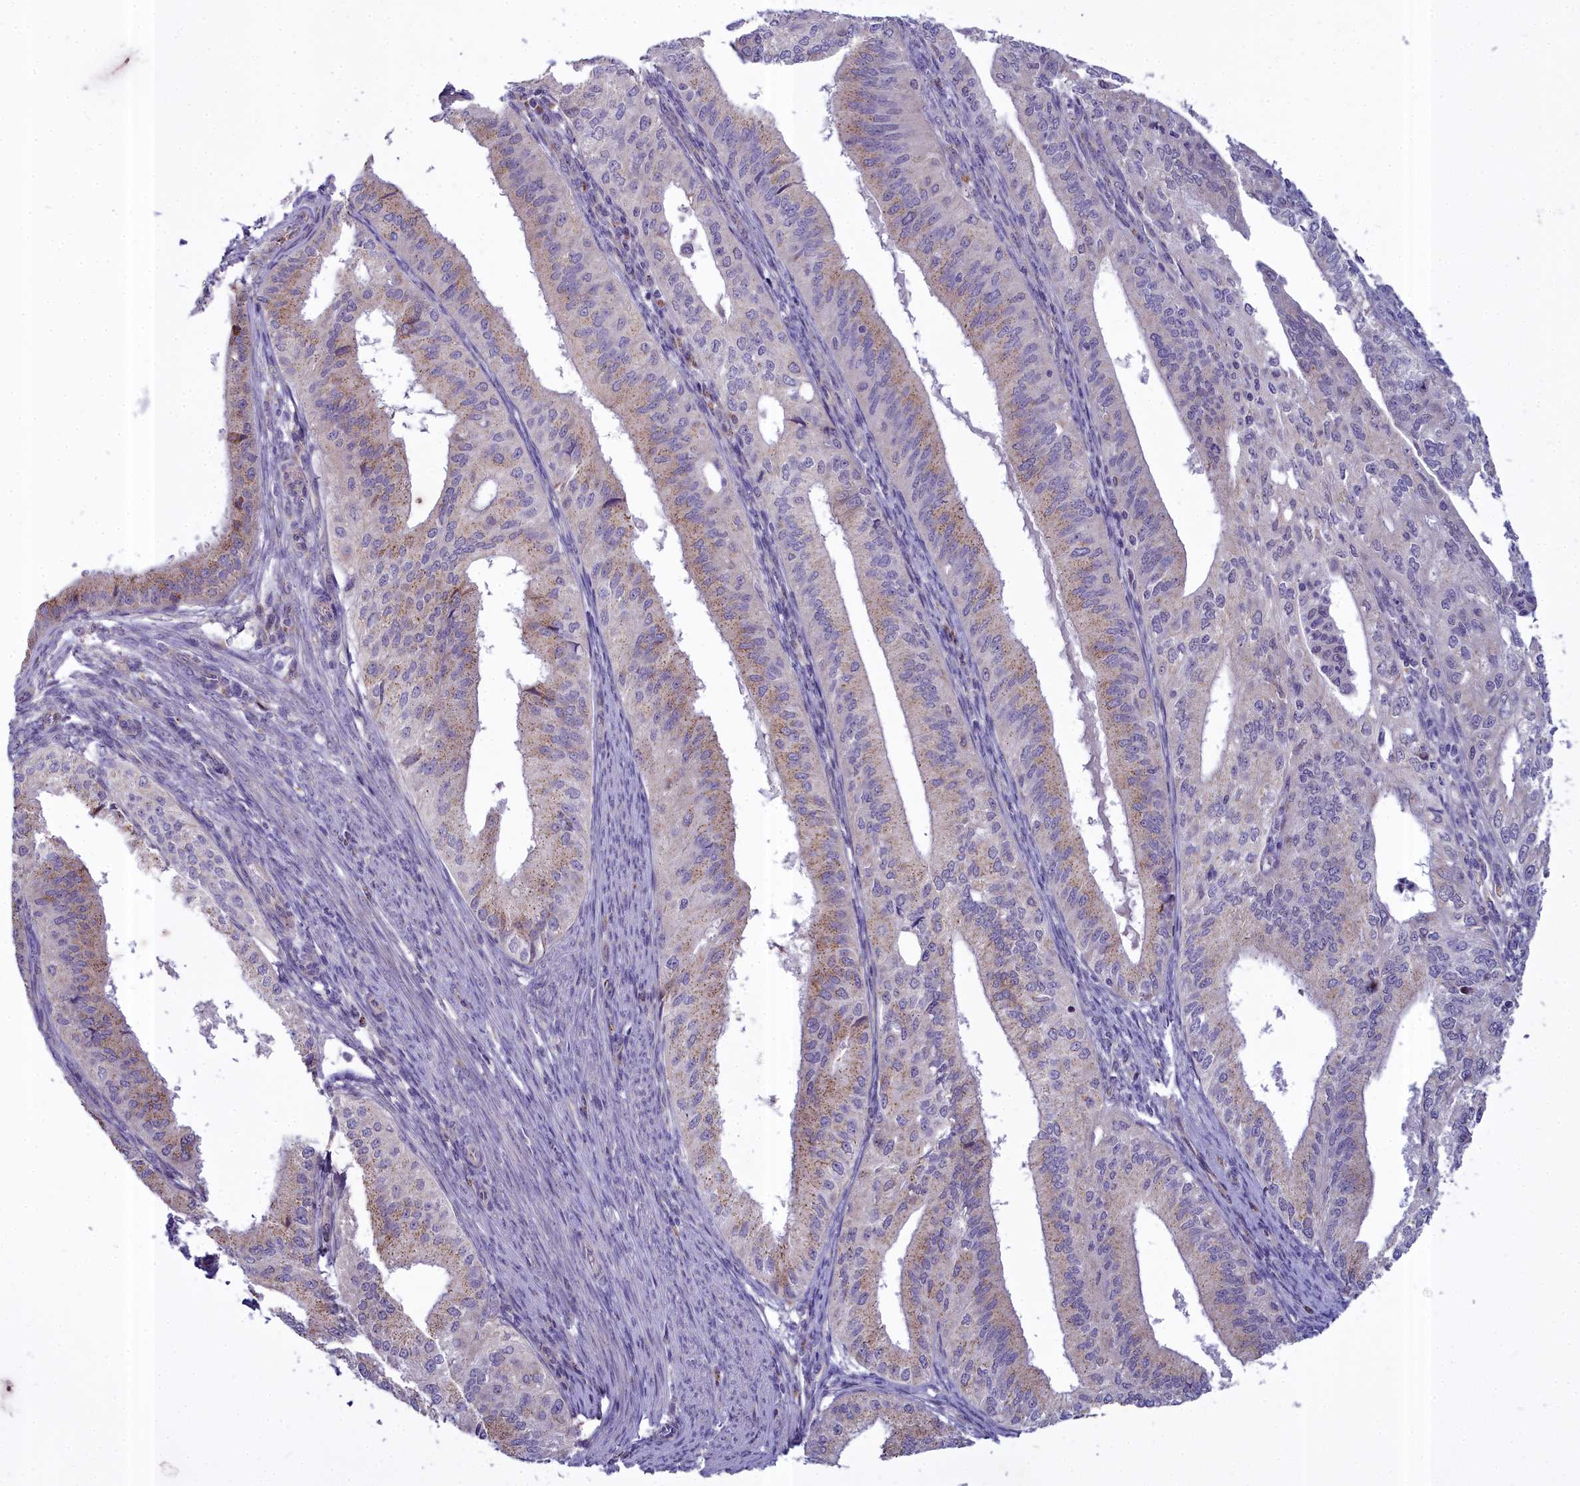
{"staining": {"intensity": "weak", "quantity": "<25%", "location": "cytoplasmic/membranous"}, "tissue": "endometrial cancer", "cell_type": "Tumor cells", "image_type": "cancer", "snomed": [{"axis": "morphology", "description": "Adenocarcinoma, NOS"}, {"axis": "topography", "description": "Endometrium"}], "caption": "A histopathology image of human adenocarcinoma (endometrial) is negative for staining in tumor cells.", "gene": "WDPCP", "patient": {"sex": "female", "age": 50}}